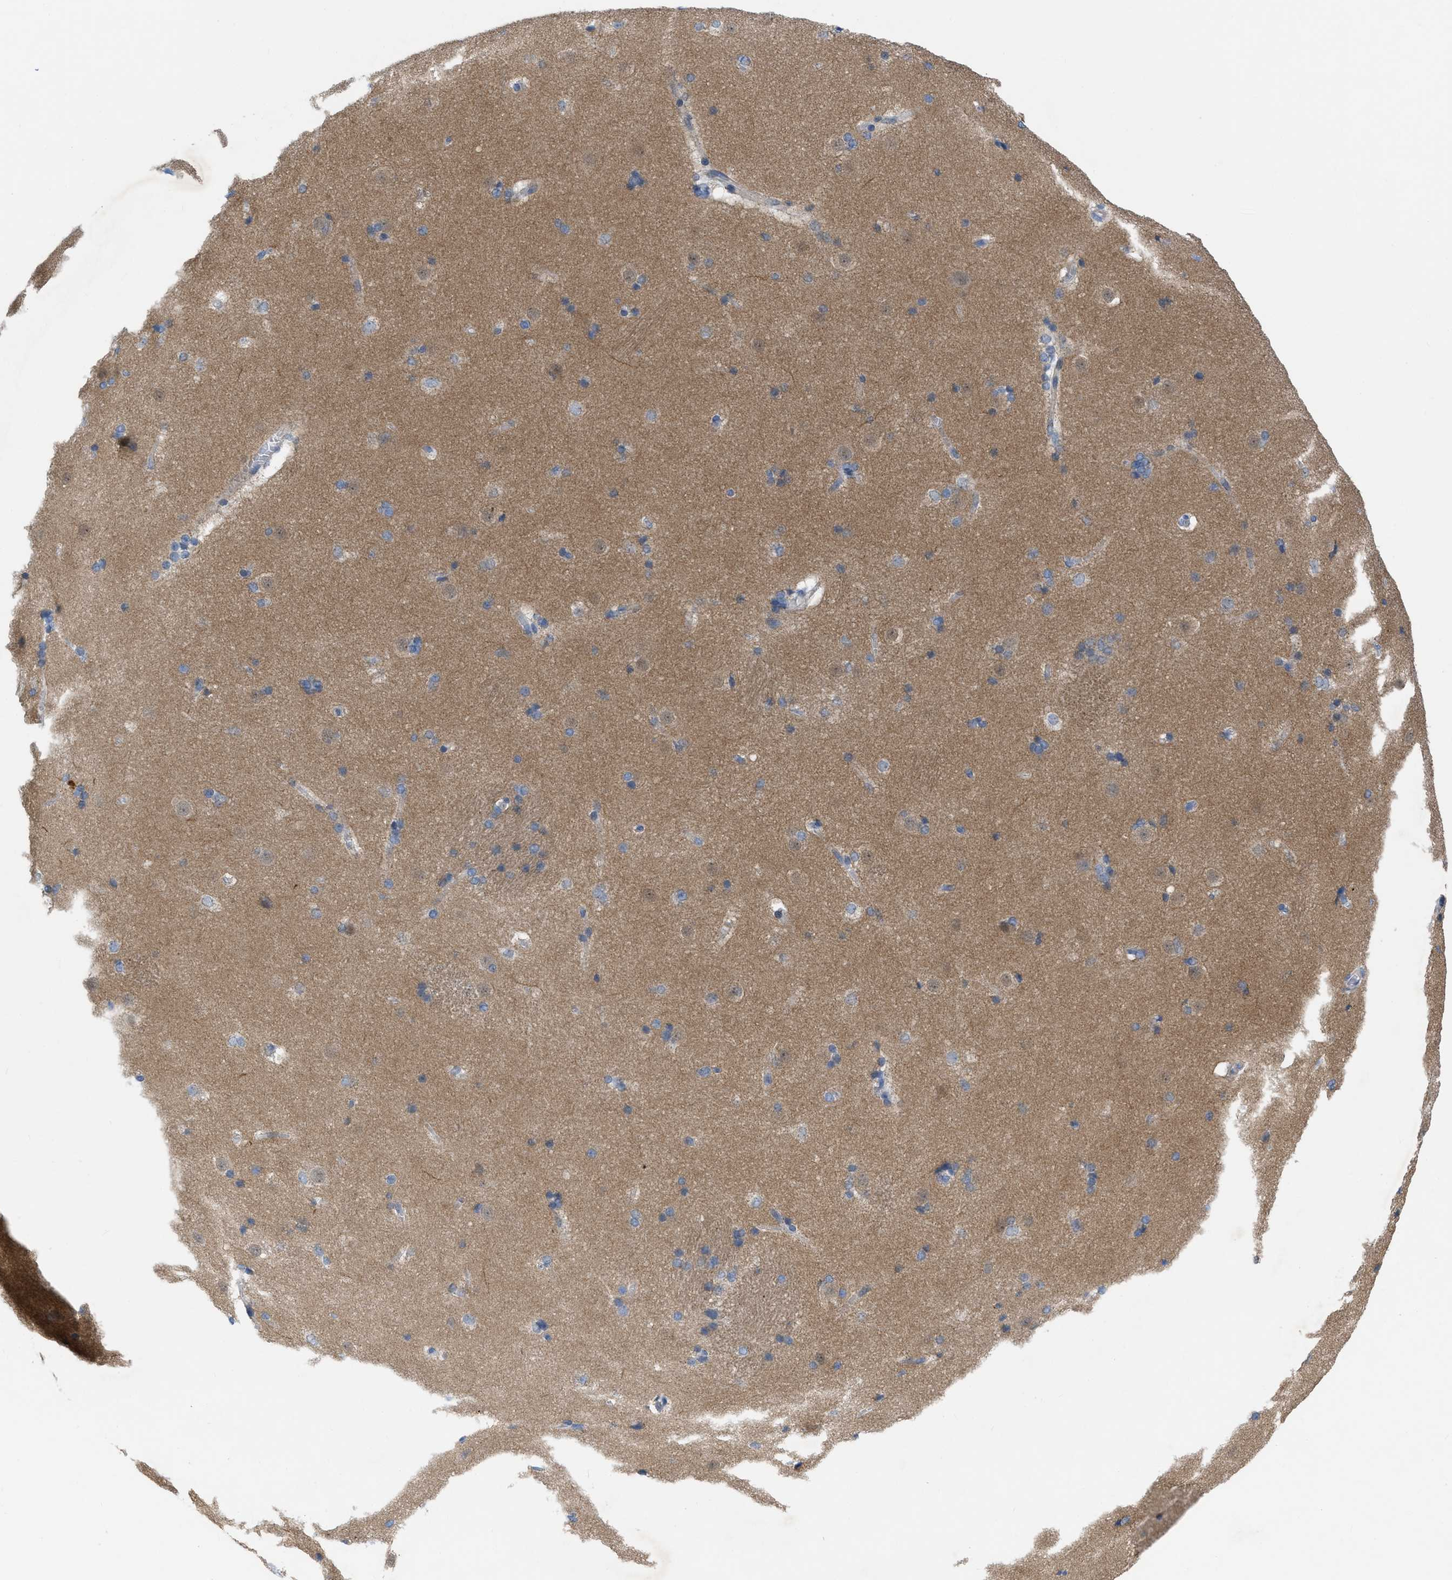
{"staining": {"intensity": "negative", "quantity": "none", "location": "none"}, "tissue": "caudate", "cell_type": "Glial cells", "image_type": "normal", "snomed": [{"axis": "morphology", "description": "Normal tissue, NOS"}, {"axis": "topography", "description": "Lateral ventricle wall"}], "caption": "Immunohistochemistry histopathology image of normal human caudate stained for a protein (brown), which demonstrates no staining in glial cells.", "gene": "NDEL1", "patient": {"sex": "female", "age": 19}}